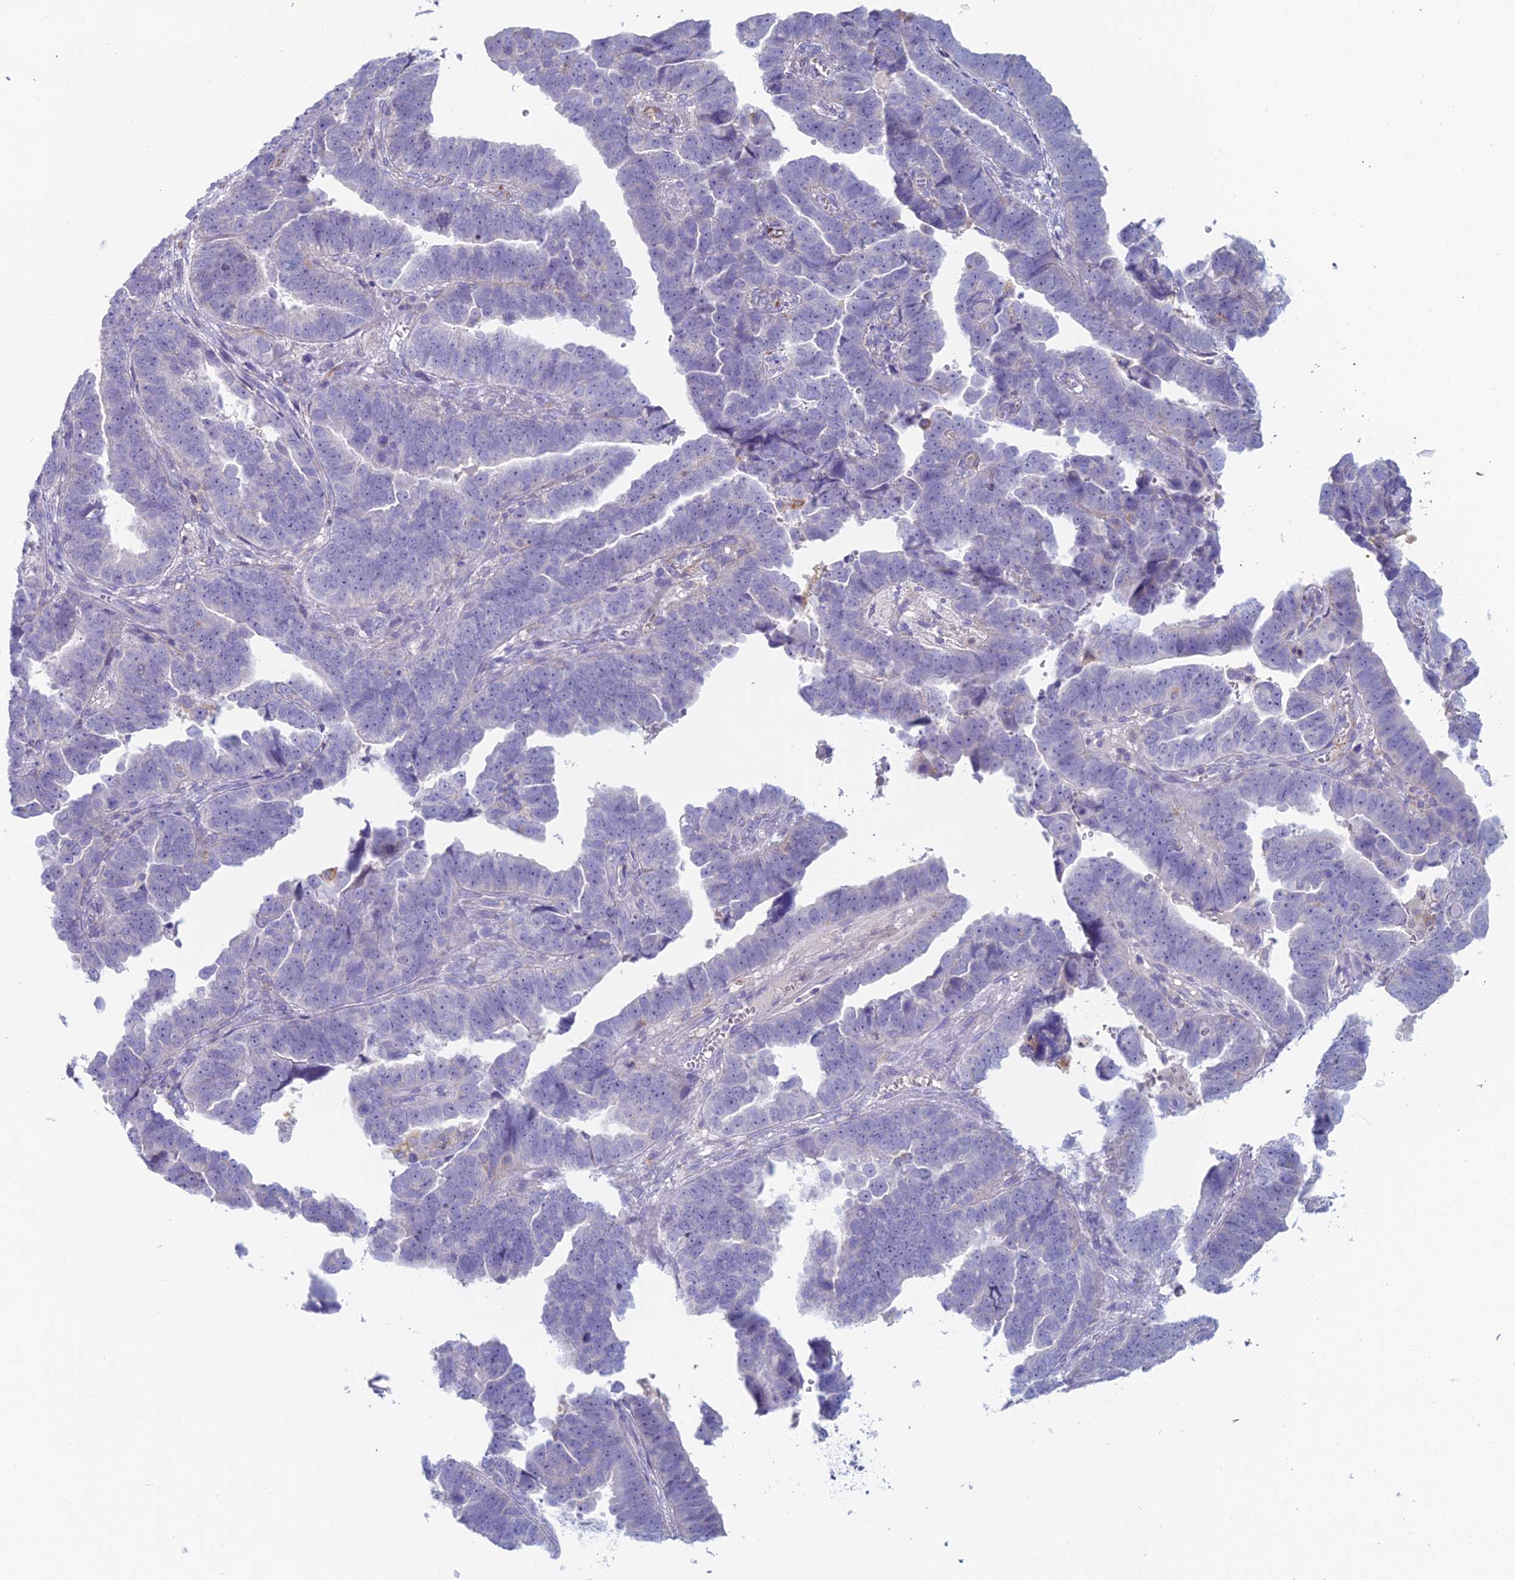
{"staining": {"intensity": "negative", "quantity": "none", "location": "none"}, "tissue": "endometrial cancer", "cell_type": "Tumor cells", "image_type": "cancer", "snomed": [{"axis": "morphology", "description": "Adenocarcinoma, NOS"}, {"axis": "topography", "description": "Endometrium"}], "caption": "Immunohistochemical staining of adenocarcinoma (endometrial) displays no significant expression in tumor cells.", "gene": "FERD3L", "patient": {"sex": "female", "age": 75}}